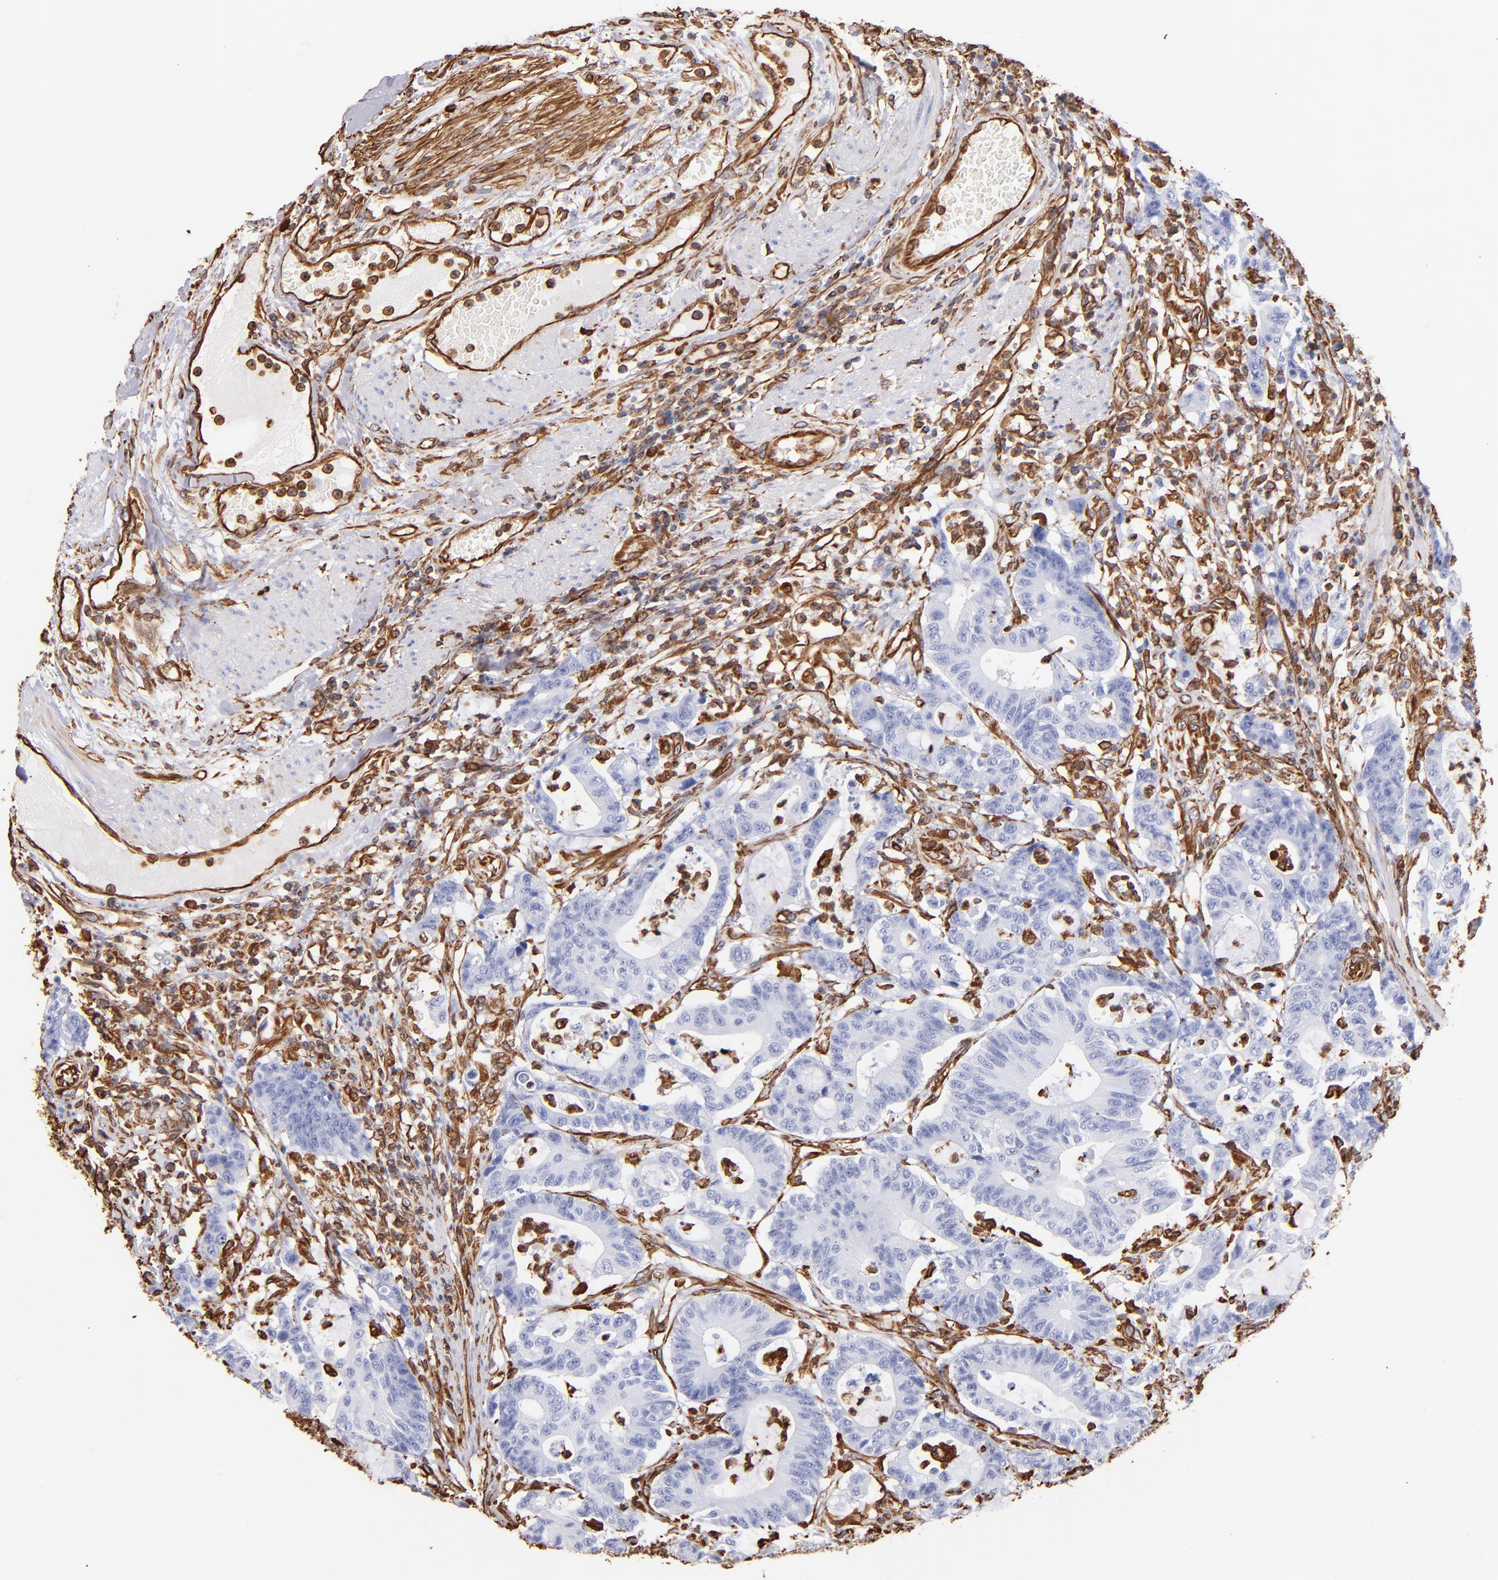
{"staining": {"intensity": "negative", "quantity": "none", "location": "none"}, "tissue": "colorectal cancer", "cell_type": "Tumor cells", "image_type": "cancer", "snomed": [{"axis": "morphology", "description": "Adenocarcinoma, NOS"}, {"axis": "topography", "description": "Colon"}], "caption": "A high-resolution micrograph shows IHC staining of adenocarcinoma (colorectal), which demonstrates no significant staining in tumor cells. (DAB (3,3'-diaminobenzidine) immunohistochemistry (IHC) with hematoxylin counter stain).", "gene": "VIM", "patient": {"sex": "female", "age": 84}}